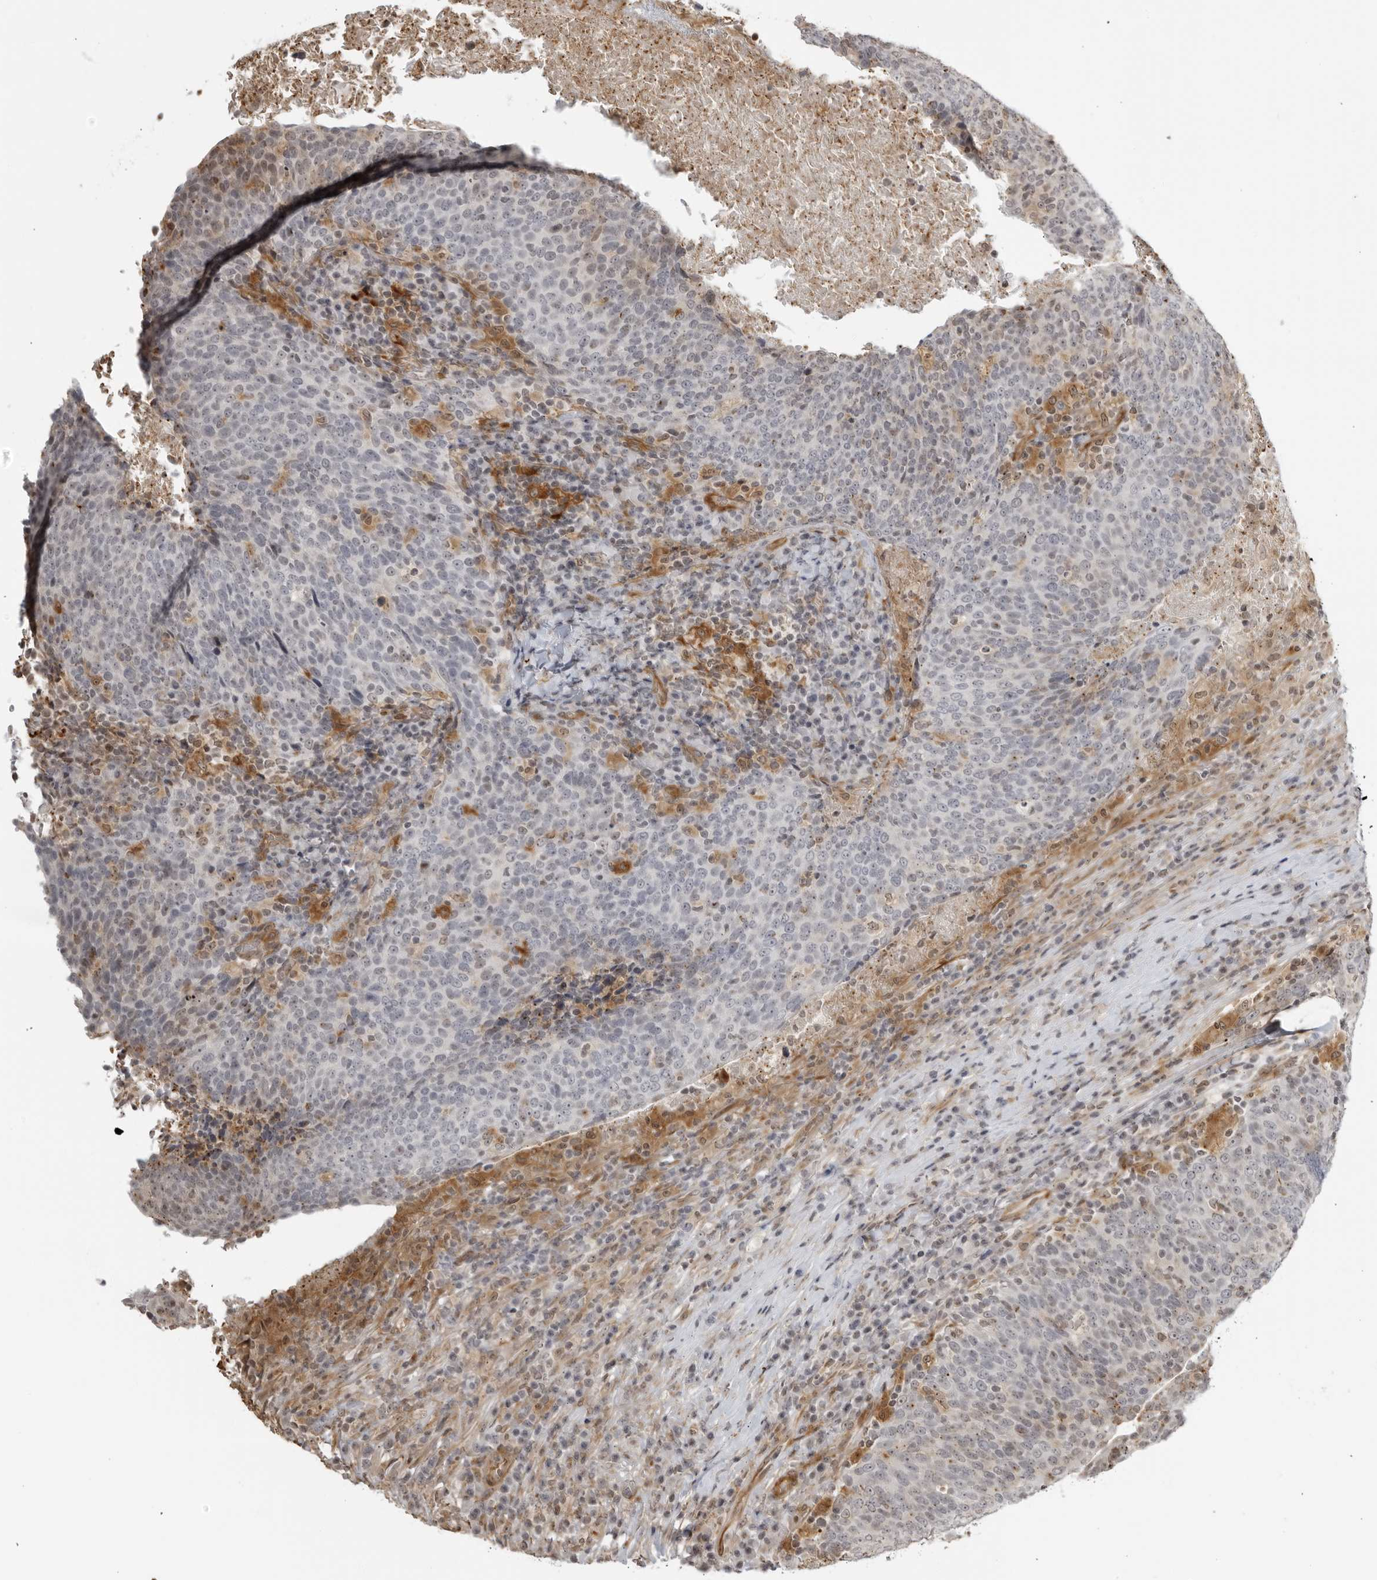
{"staining": {"intensity": "weak", "quantity": "<25%", "location": "cytoplasmic/membranous"}, "tissue": "head and neck cancer", "cell_type": "Tumor cells", "image_type": "cancer", "snomed": [{"axis": "morphology", "description": "Squamous cell carcinoma, NOS"}, {"axis": "morphology", "description": "Squamous cell carcinoma, metastatic, NOS"}, {"axis": "topography", "description": "Lymph node"}, {"axis": "topography", "description": "Head-Neck"}], "caption": "Protein analysis of head and neck cancer (squamous cell carcinoma) exhibits no significant positivity in tumor cells.", "gene": "TCF21", "patient": {"sex": "male", "age": 62}}